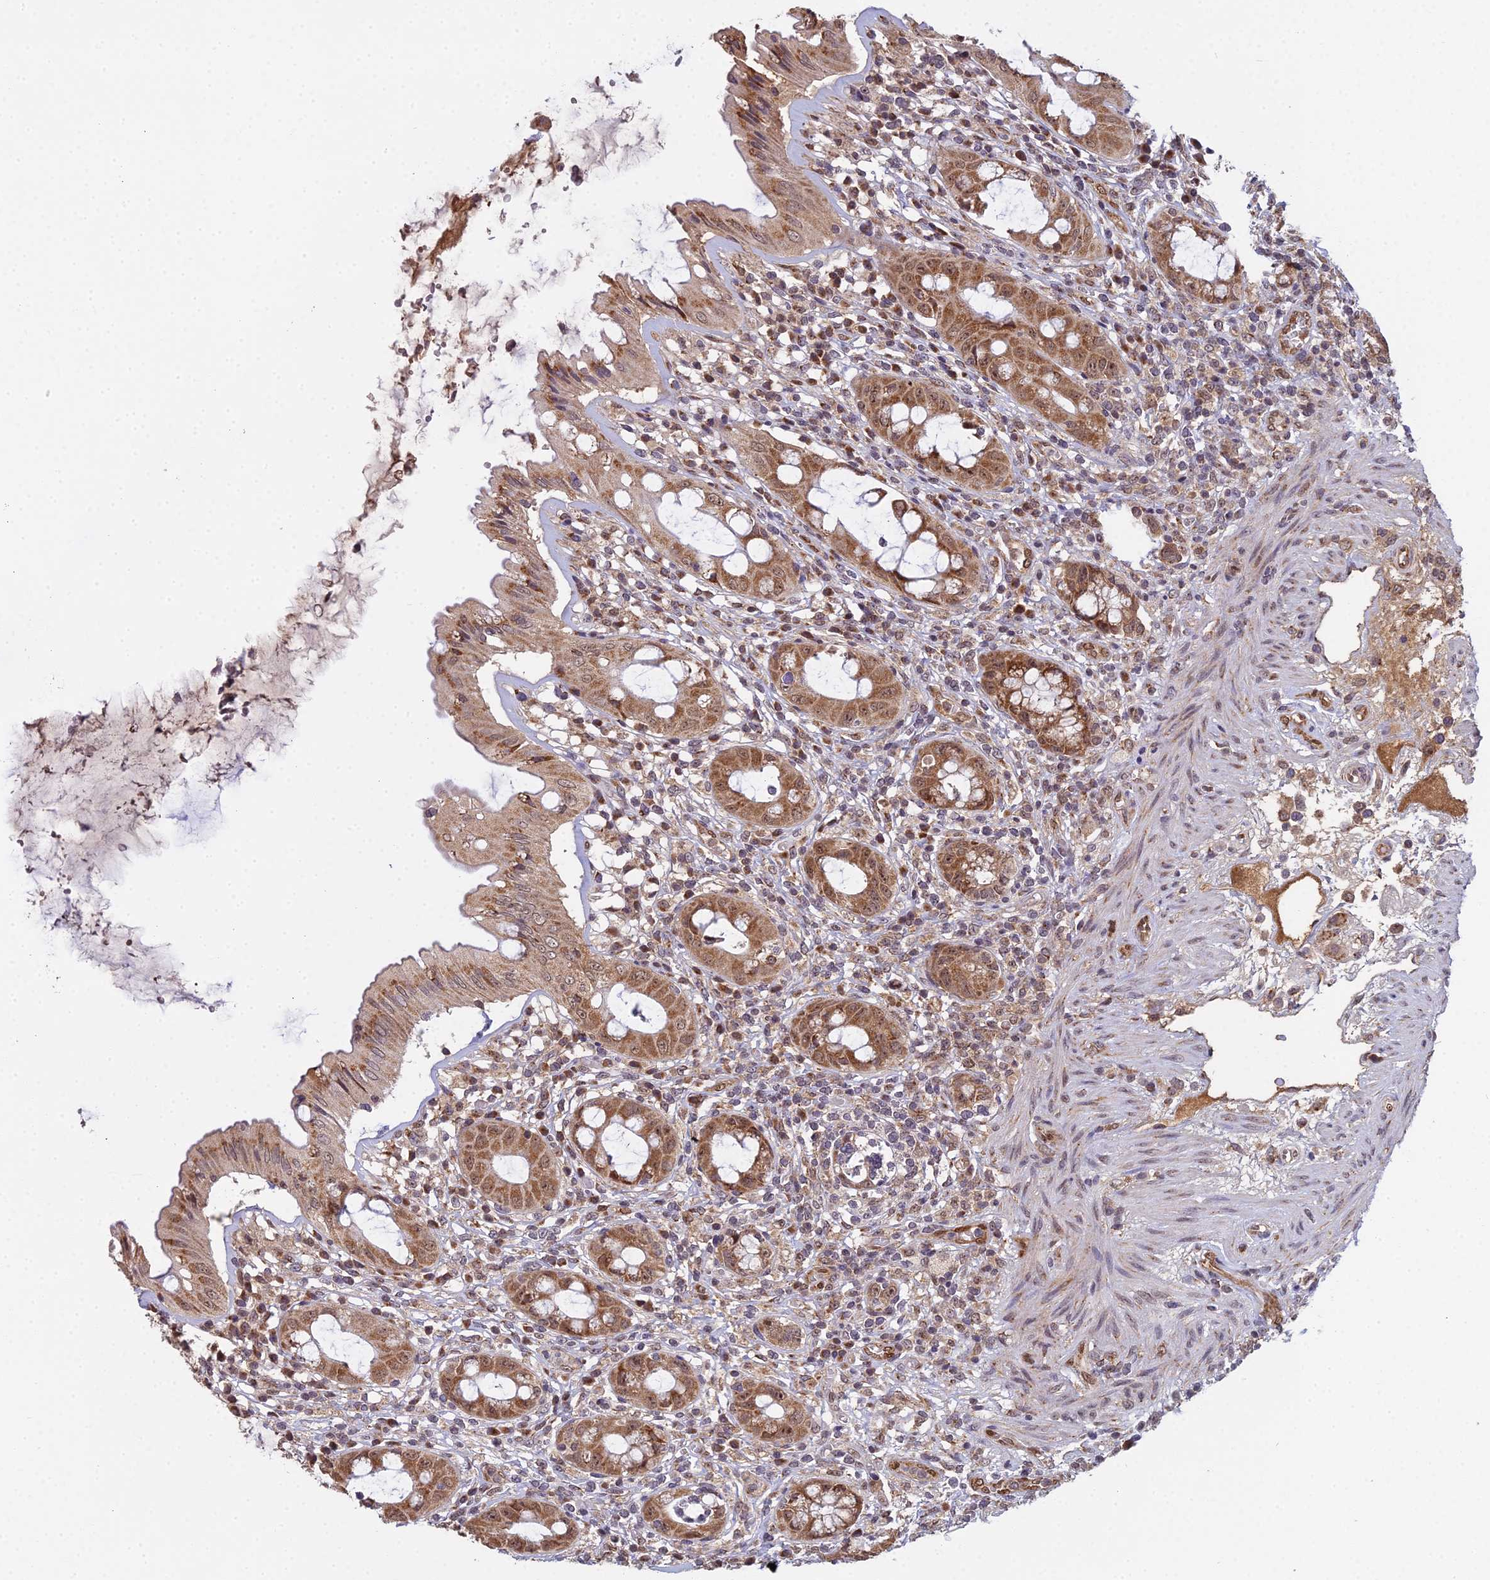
{"staining": {"intensity": "moderate", "quantity": ">75%", "location": "cytoplasmic/membranous,nuclear"}, "tissue": "rectum", "cell_type": "Glandular cells", "image_type": "normal", "snomed": [{"axis": "morphology", "description": "Normal tissue, NOS"}, {"axis": "topography", "description": "Rectum"}], "caption": "Approximately >75% of glandular cells in normal rectum reveal moderate cytoplasmic/membranous,nuclear protein expression as visualized by brown immunohistochemical staining.", "gene": "MEOX1", "patient": {"sex": "female", "age": 57}}